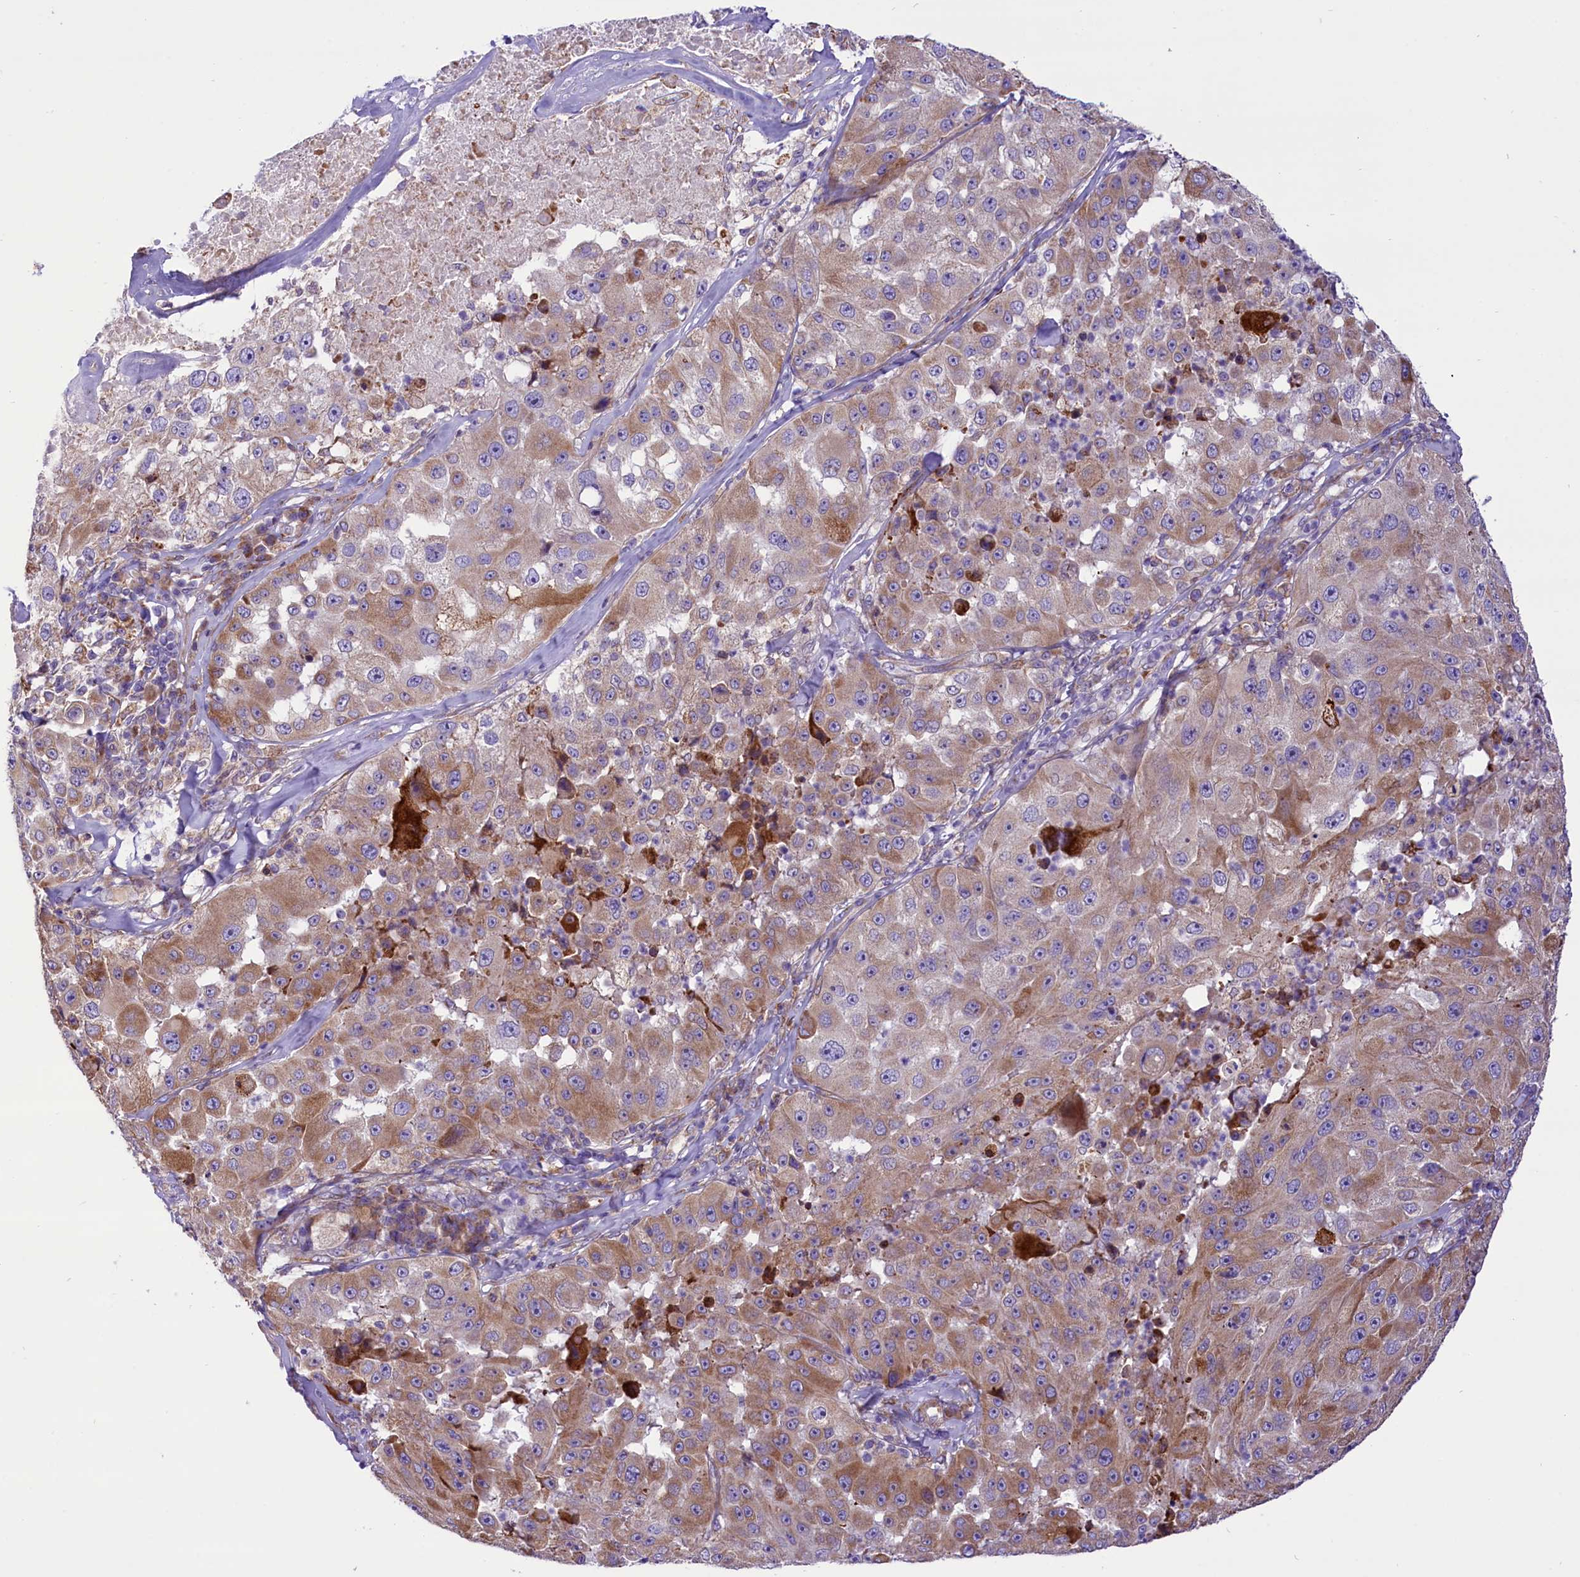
{"staining": {"intensity": "moderate", "quantity": ">75%", "location": "cytoplasmic/membranous"}, "tissue": "melanoma", "cell_type": "Tumor cells", "image_type": "cancer", "snomed": [{"axis": "morphology", "description": "Malignant melanoma, Metastatic site"}, {"axis": "topography", "description": "Lymph node"}], "caption": "Malignant melanoma (metastatic site) stained with DAB IHC displays medium levels of moderate cytoplasmic/membranous staining in approximately >75% of tumor cells. (DAB (3,3'-diaminobenzidine) IHC, brown staining for protein, blue staining for nuclei).", "gene": "PTPRU", "patient": {"sex": "male", "age": 62}}